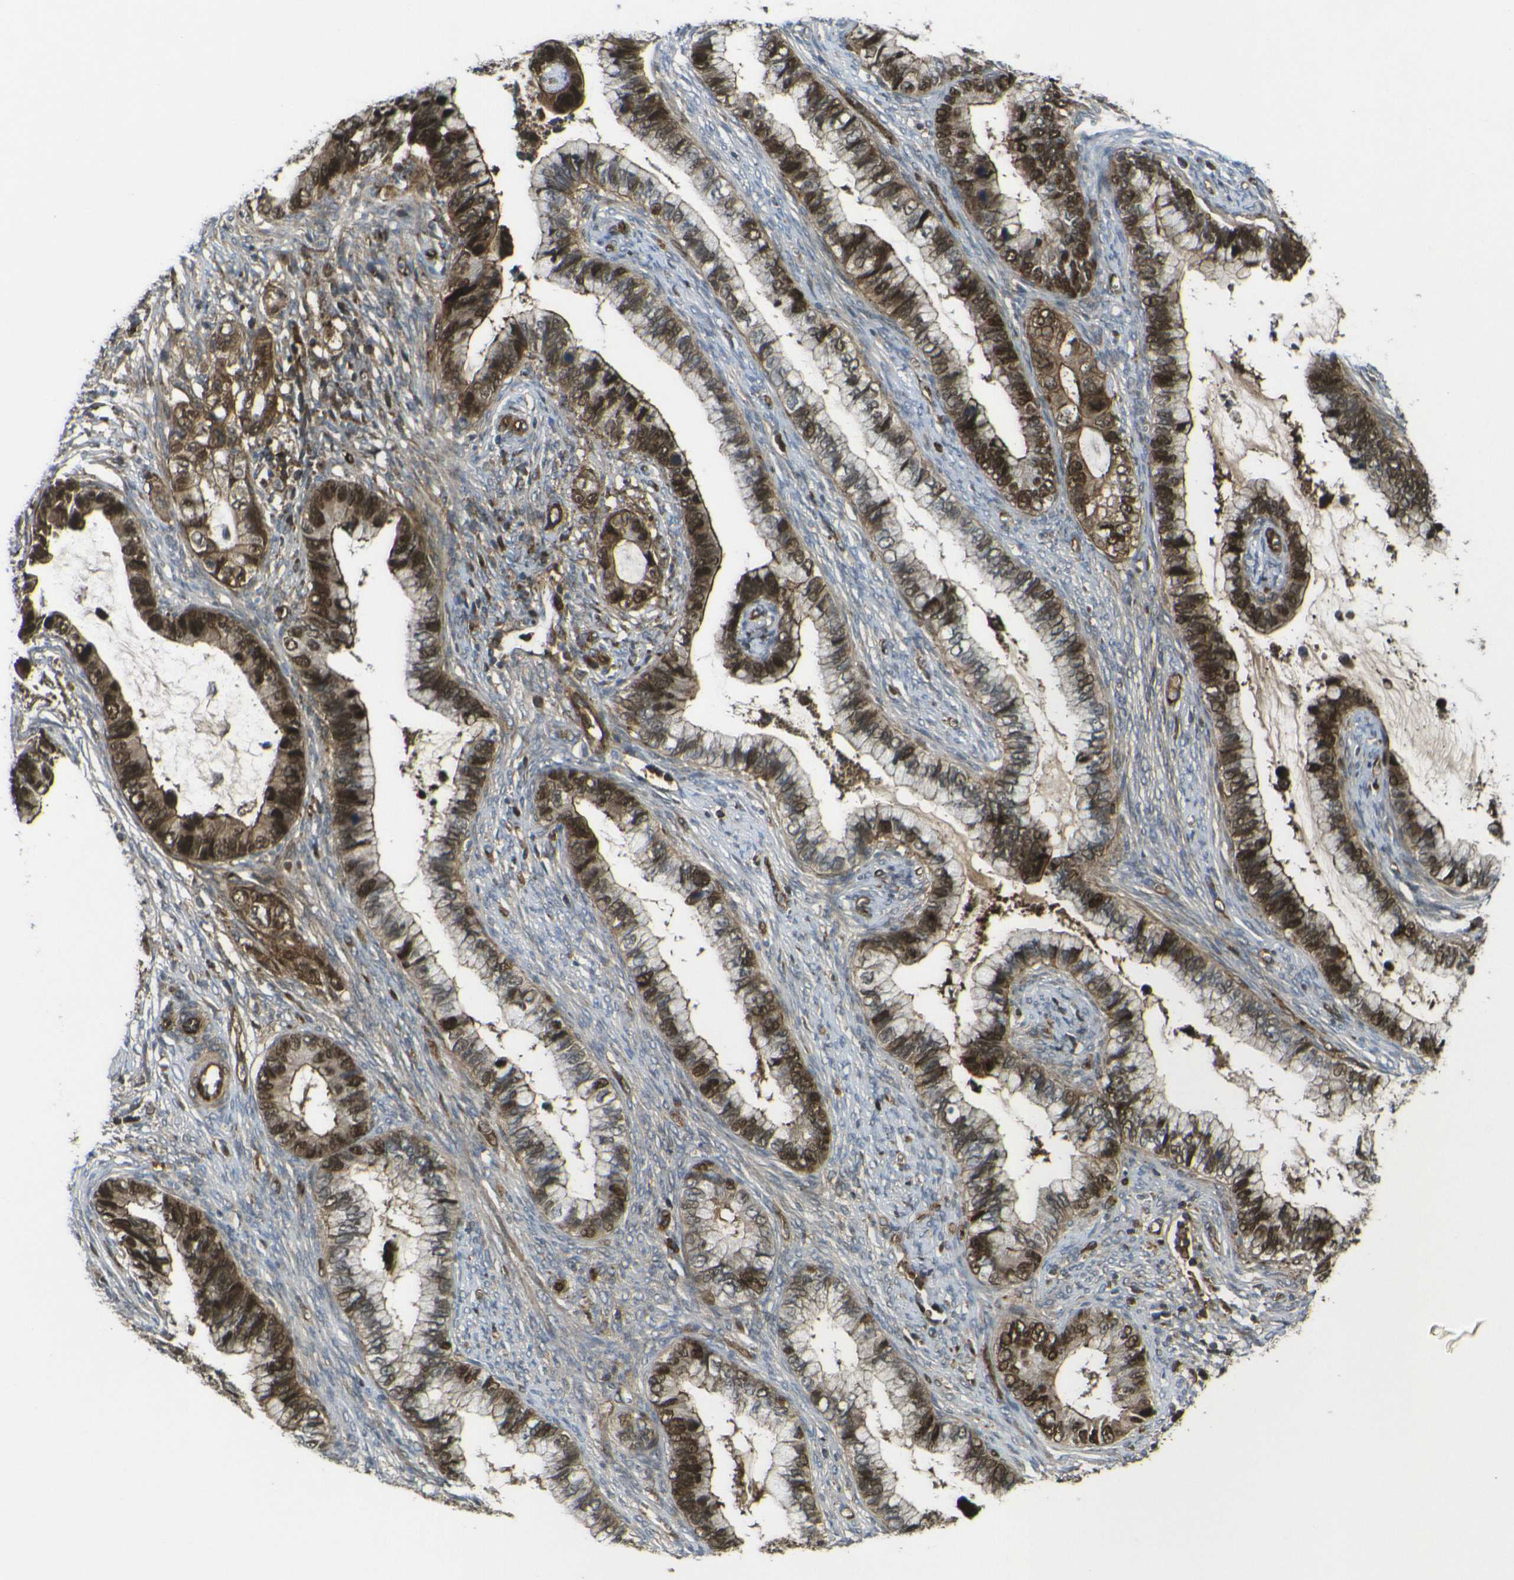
{"staining": {"intensity": "strong", "quantity": ">75%", "location": "cytoplasmic/membranous,nuclear"}, "tissue": "cervical cancer", "cell_type": "Tumor cells", "image_type": "cancer", "snomed": [{"axis": "morphology", "description": "Adenocarcinoma, NOS"}, {"axis": "topography", "description": "Cervix"}], "caption": "Approximately >75% of tumor cells in cervical adenocarcinoma show strong cytoplasmic/membranous and nuclear protein staining as visualized by brown immunohistochemical staining.", "gene": "ECE1", "patient": {"sex": "female", "age": 44}}